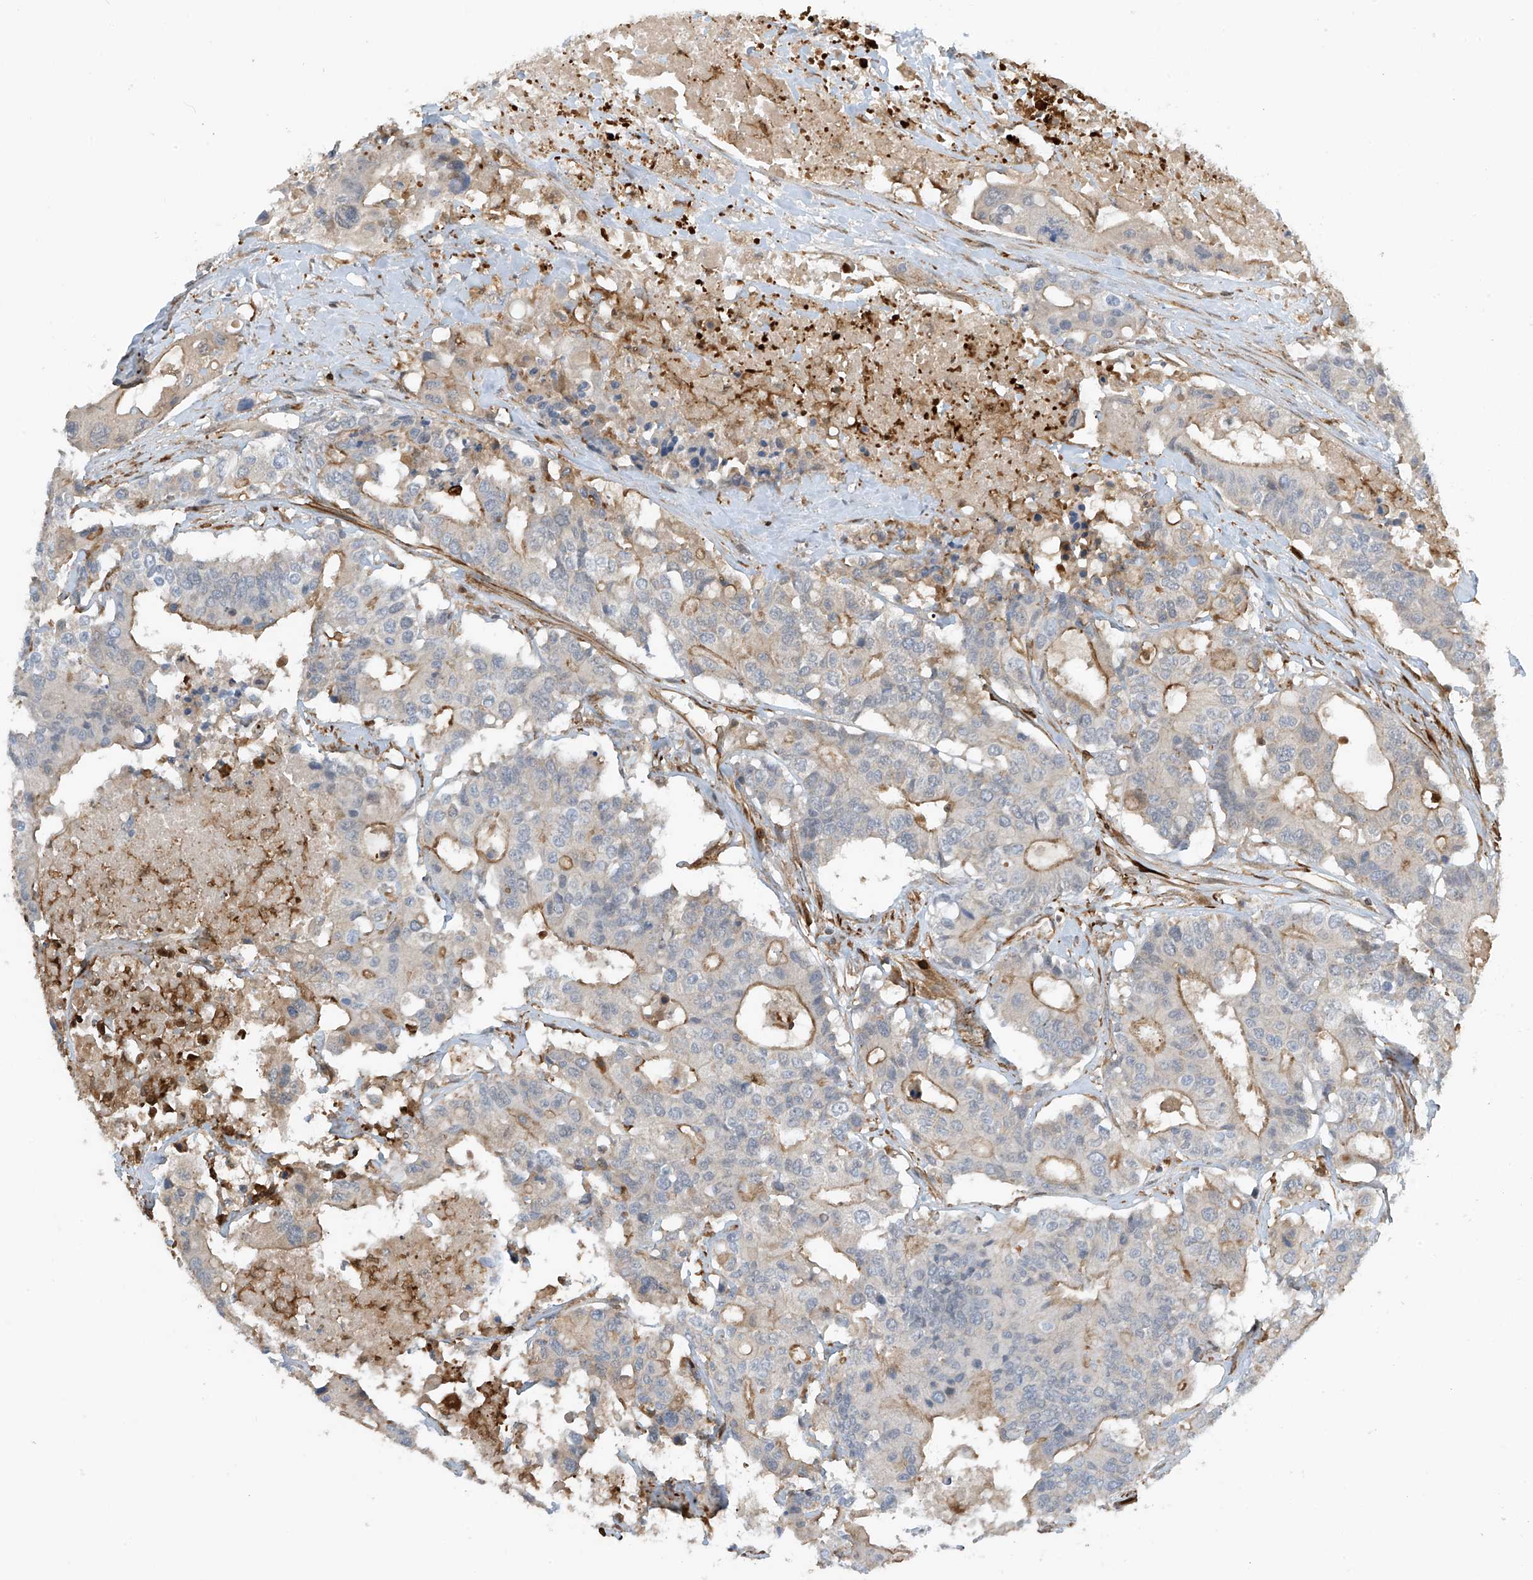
{"staining": {"intensity": "weak", "quantity": "<25%", "location": "cytoplasmic/membranous"}, "tissue": "colorectal cancer", "cell_type": "Tumor cells", "image_type": "cancer", "snomed": [{"axis": "morphology", "description": "Adenocarcinoma, NOS"}, {"axis": "topography", "description": "Colon"}], "caption": "Image shows no protein expression in tumor cells of colorectal cancer tissue.", "gene": "SH3BGRL3", "patient": {"sex": "male", "age": 77}}